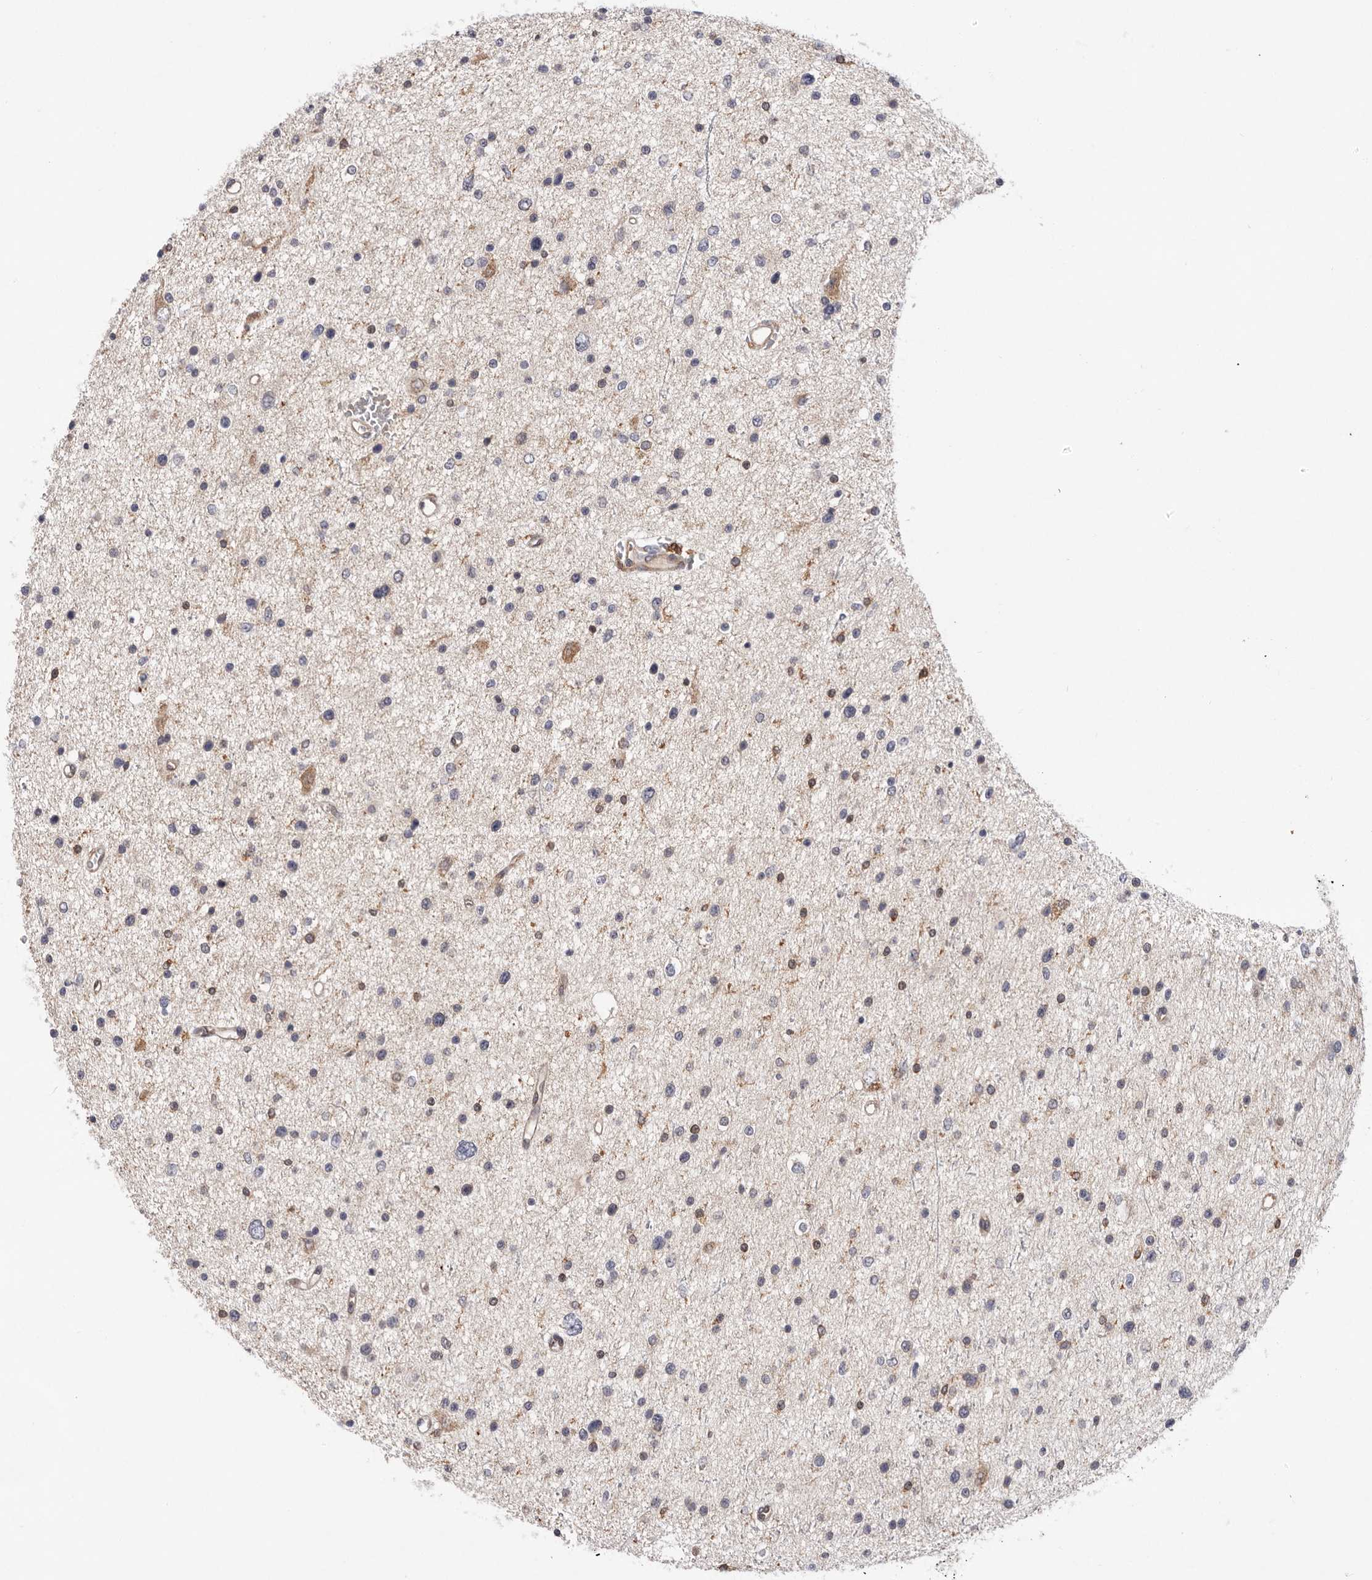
{"staining": {"intensity": "weak", "quantity": "<25%", "location": "cytoplasmic/membranous"}, "tissue": "glioma", "cell_type": "Tumor cells", "image_type": "cancer", "snomed": [{"axis": "morphology", "description": "Glioma, malignant, Low grade"}, {"axis": "topography", "description": "Brain"}], "caption": "There is no significant positivity in tumor cells of glioma. (DAB (3,3'-diaminobenzidine) immunohistochemistry (IHC) with hematoxylin counter stain).", "gene": "RNF213", "patient": {"sex": "female", "age": 37}}